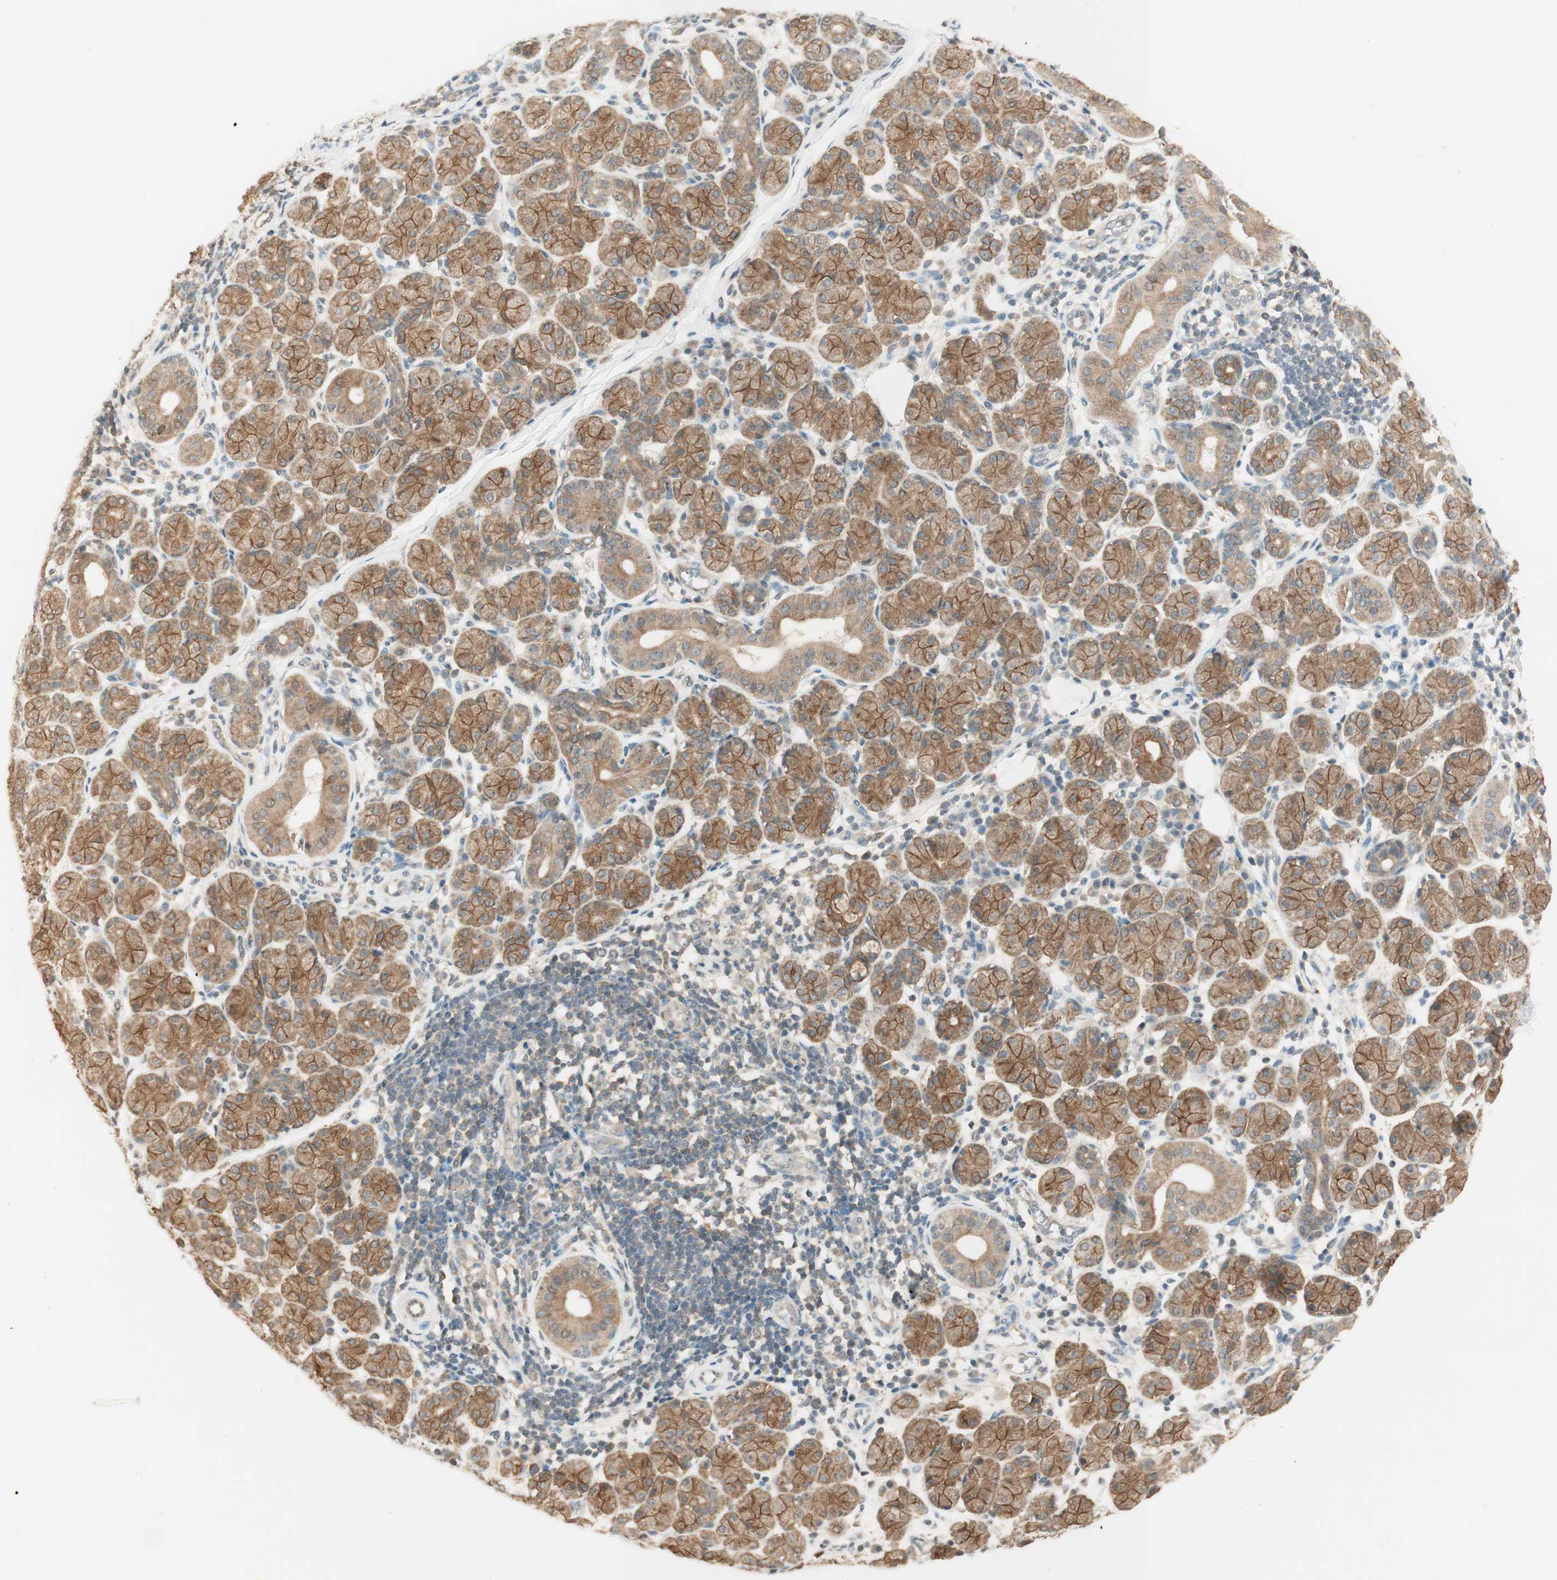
{"staining": {"intensity": "moderate", "quantity": ">75%", "location": "cytoplasmic/membranous"}, "tissue": "salivary gland", "cell_type": "Glandular cells", "image_type": "normal", "snomed": [{"axis": "morphology", "description": "Normal tissue, NOS"}, {"axis": "morphology", "description": "Inflammation, NOS"}, {"axis": "topography", "description": "Lymph node"}, {"axis": "topography", "description": "Salivary gland"}], "caption": "Immunohistochemistry (DAB) staining of benign salivary gland shows moderate cytoplasmic/membranous protein positivity in about >75% of glandular cells. Nuclei are stained in blue.", "gene": "SPINT2", "patient": {"sex": "male", "age": 3}}